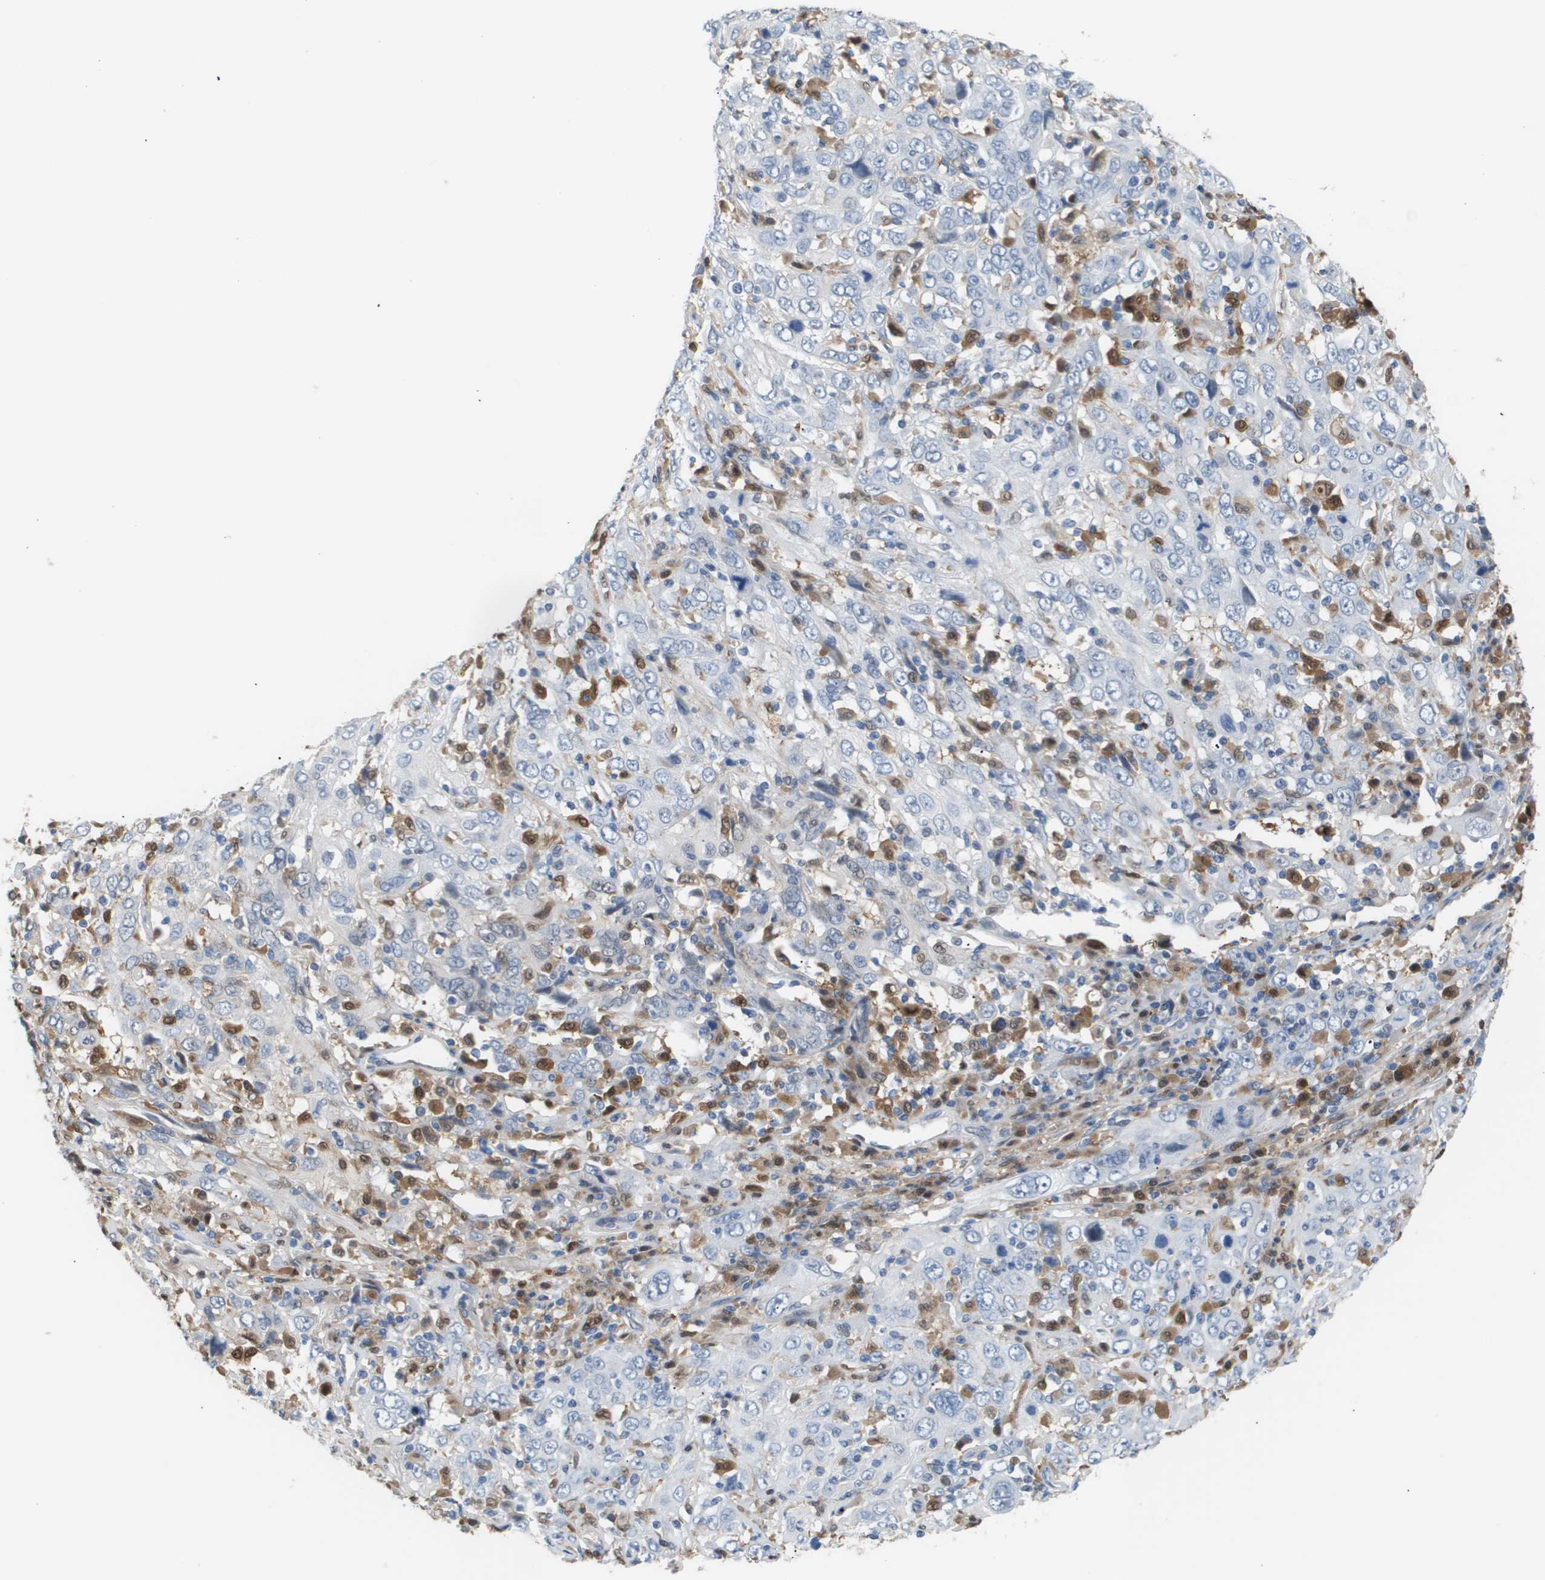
{"staining": {"intensity": "negative", "quantity": "none", "location": "none"}, "tissue": "cervical cancer", "cell_type": "Tumor cells", "image_type": "cancer", "snomed": [{"axis": "morphology", "description": "Squamous cell carcinoma, NOS"}, {"axis": "topography", "description": "Cervix"}], "caption": "IHC of human cervical cancer (squamous cell carcinoma) displays no staining in tumor cells.", "gene": "AKR1A1", "patient": {"sex": "female", "age": 46}}